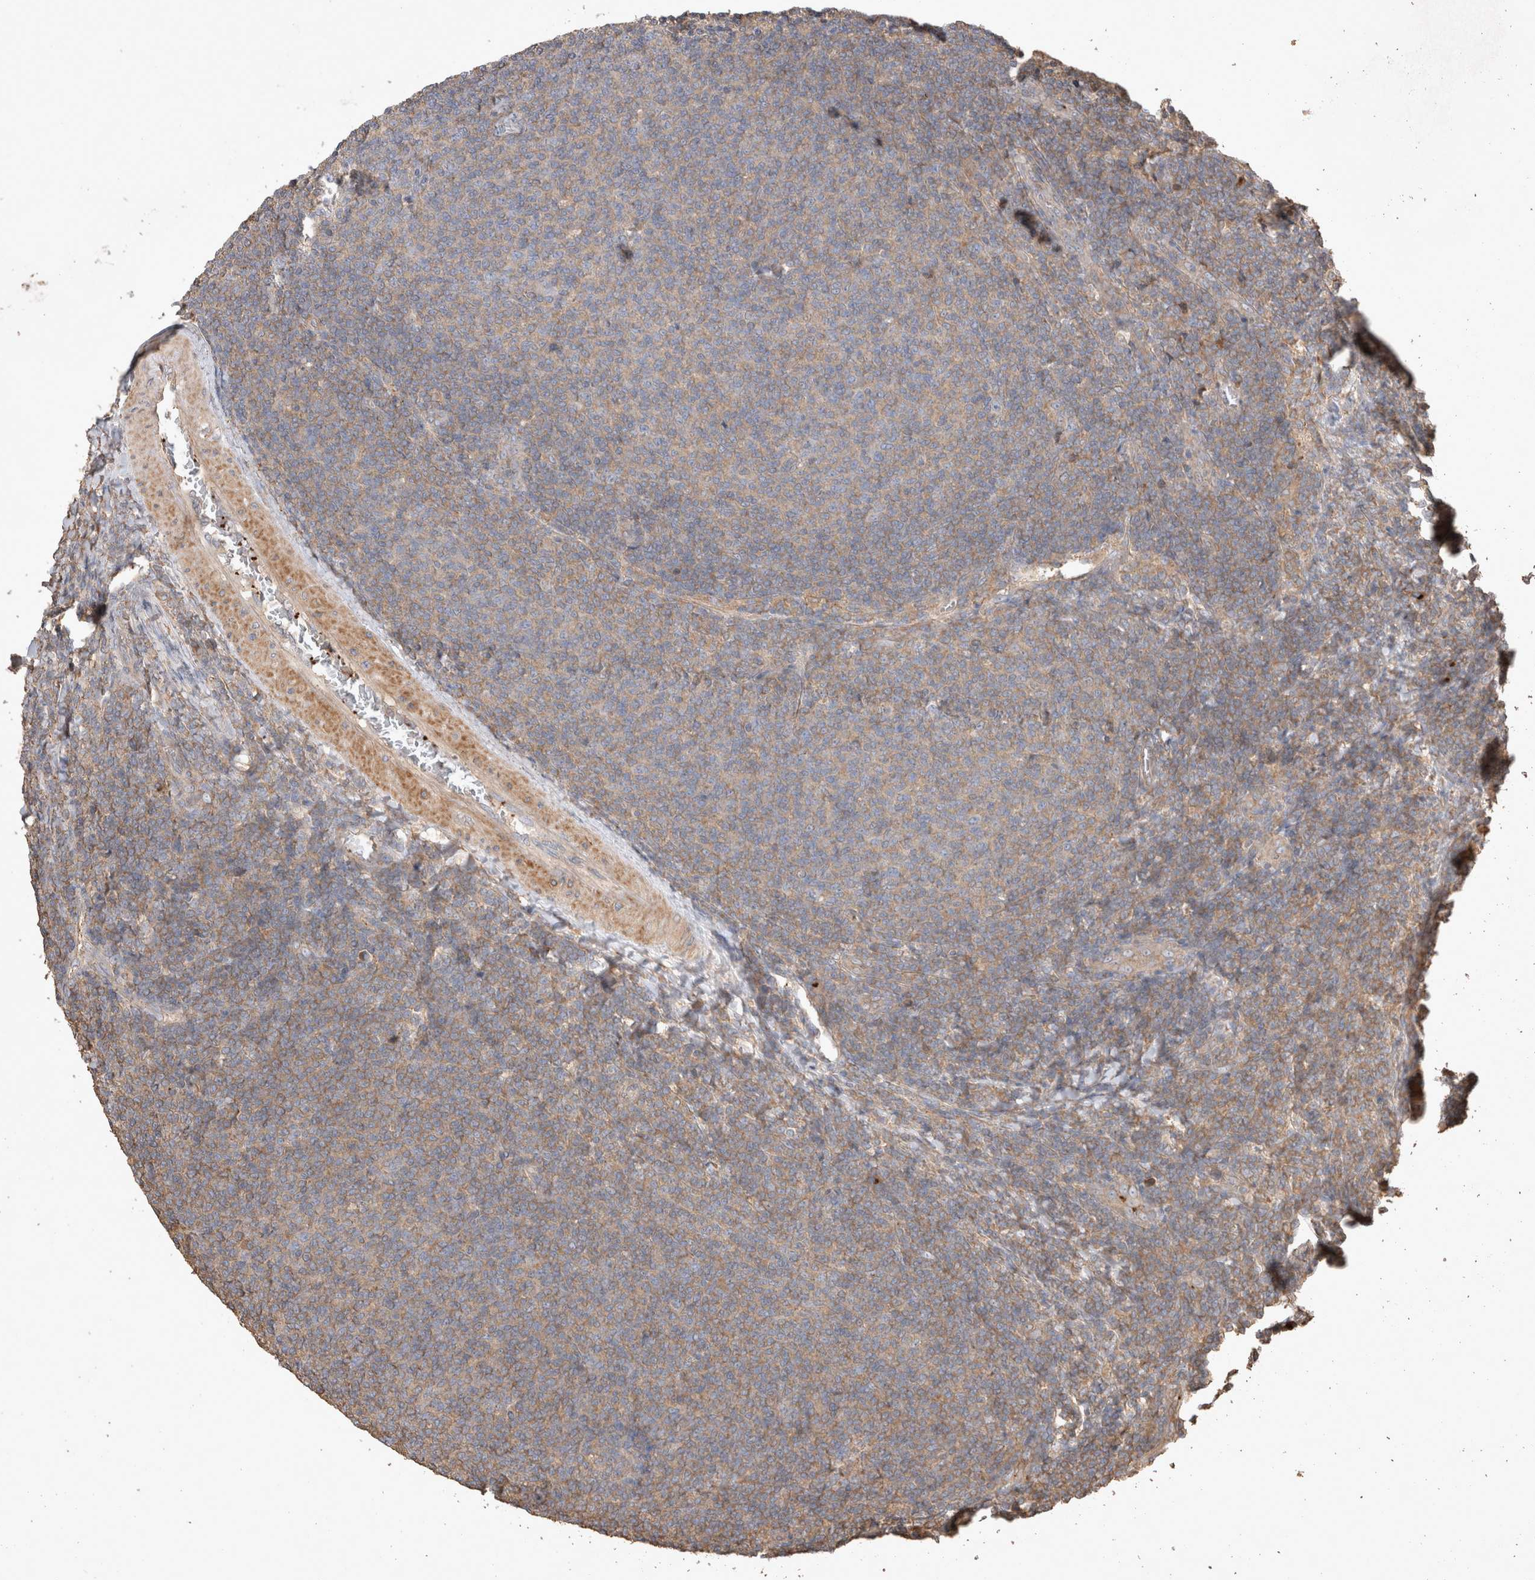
{"staining": {"intensity": "weak", "quantity": ">75%", "location": "cytoplasmic/membranous"}, "tissue": "lymphoma", "cell_type": "Tumor cells", "image_type": "cancer", "snomed": [{"axis": "morphology", "description": "Malignant lymphoma, non-Hodgkin's type, Low grade"}, {"axis": "topography", "description": "Lymph node"}], "caption": "The photomicrograph shows staining of lymphoma, revealing weak cytoplasmic/membranous protein expression (brown color) within tumor cells.", "gene": "SNX31", "patient": {"sex": "male", "age": 66}}